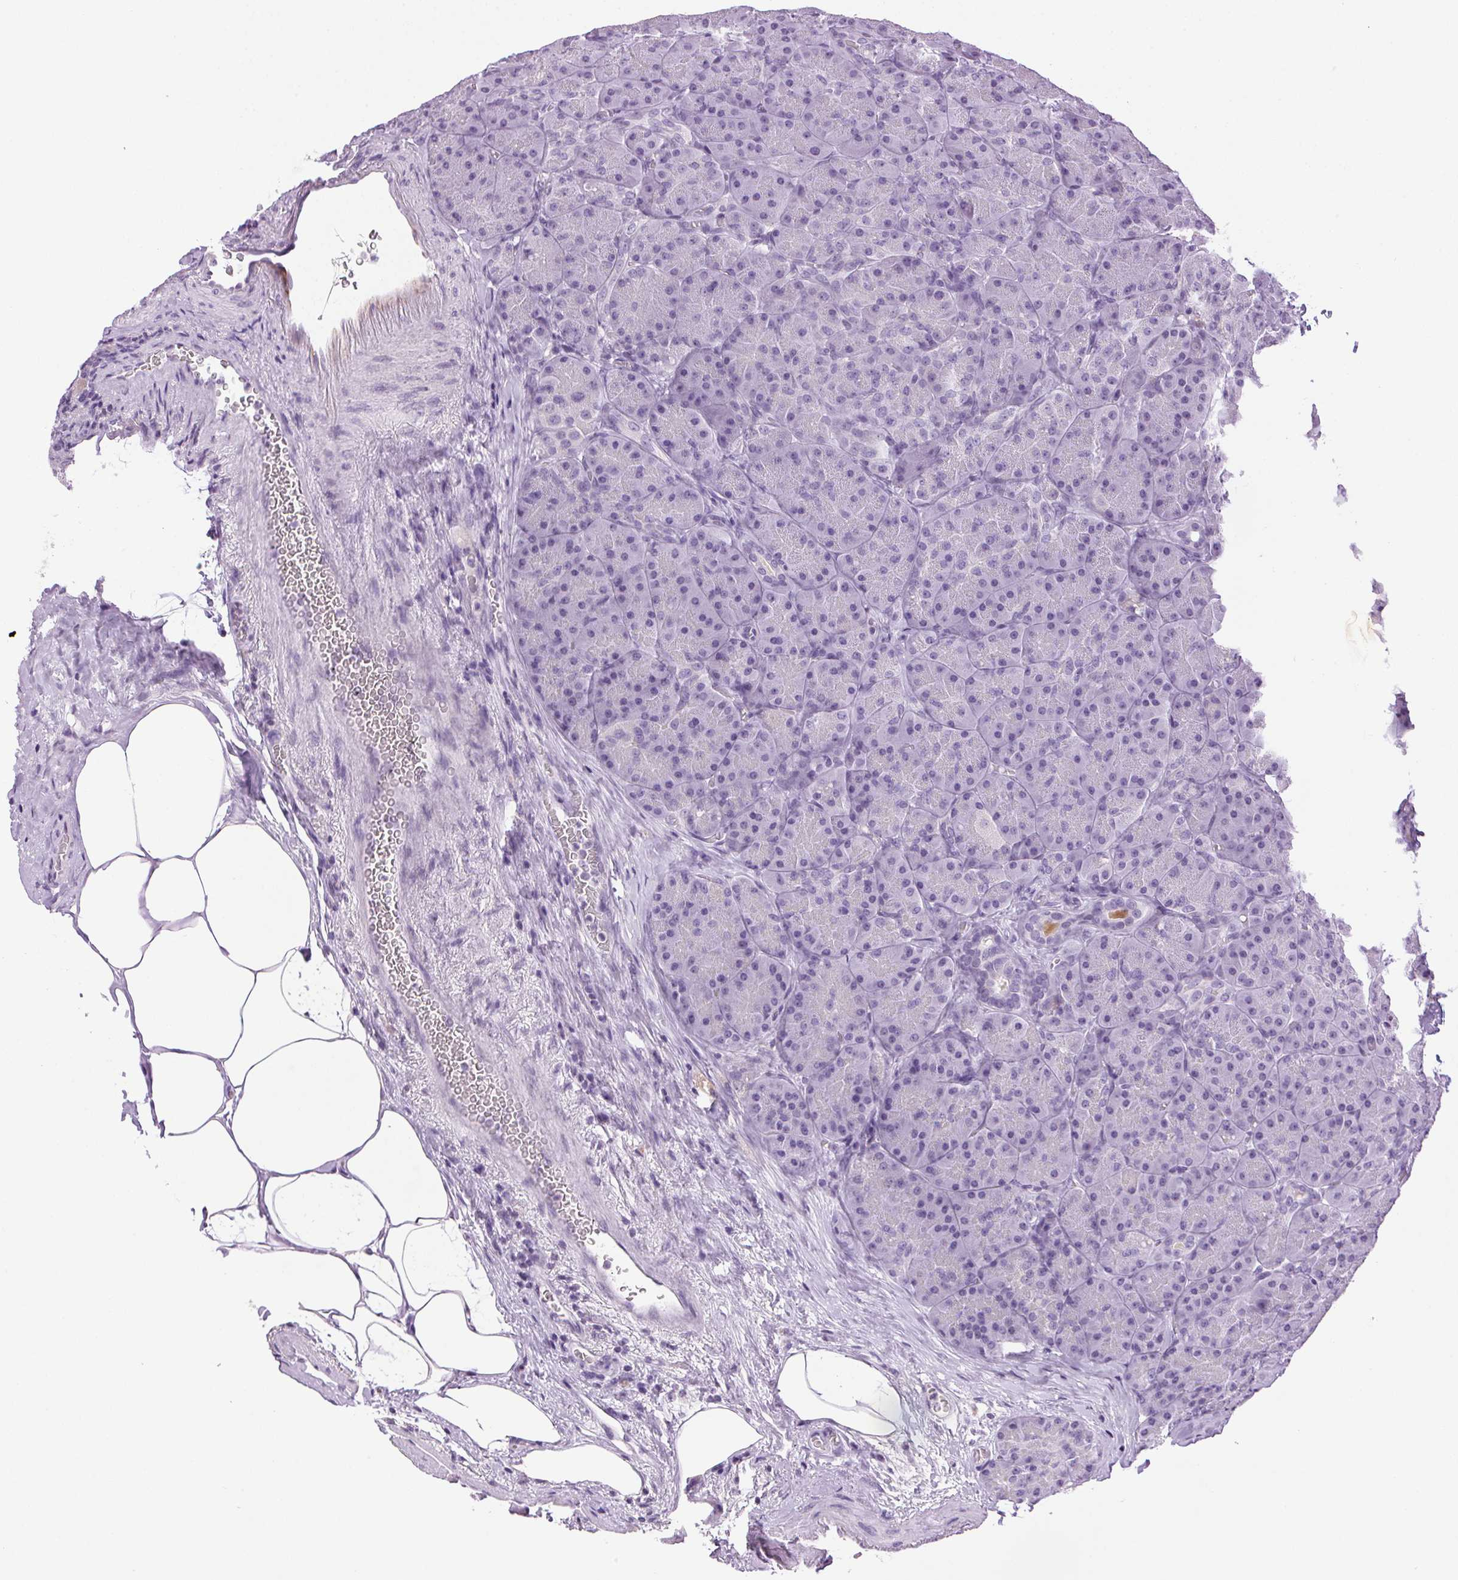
{"staining": {"intensity": "negative", "quantity": "none", "location": "none"}, "tissue": "pancreas", "cell_type": "Exocrine glandular cells", "image_type": "normal", "snomed": [{"axis": "morphology", "description": "Normal tissue, NOS"}, {"axis": "topography", "description": "Pancreas"}], "caption": "The image reveals no staining of exocrine glandular cells in normal pancreas. (Brightfield microscopy of DAB (3,3'-diaminobenzidine) immunohistochemistry (IHC) at high magnification).", "gene": "TMEM88B", "patient": {"sex": "male", "age": 57}}